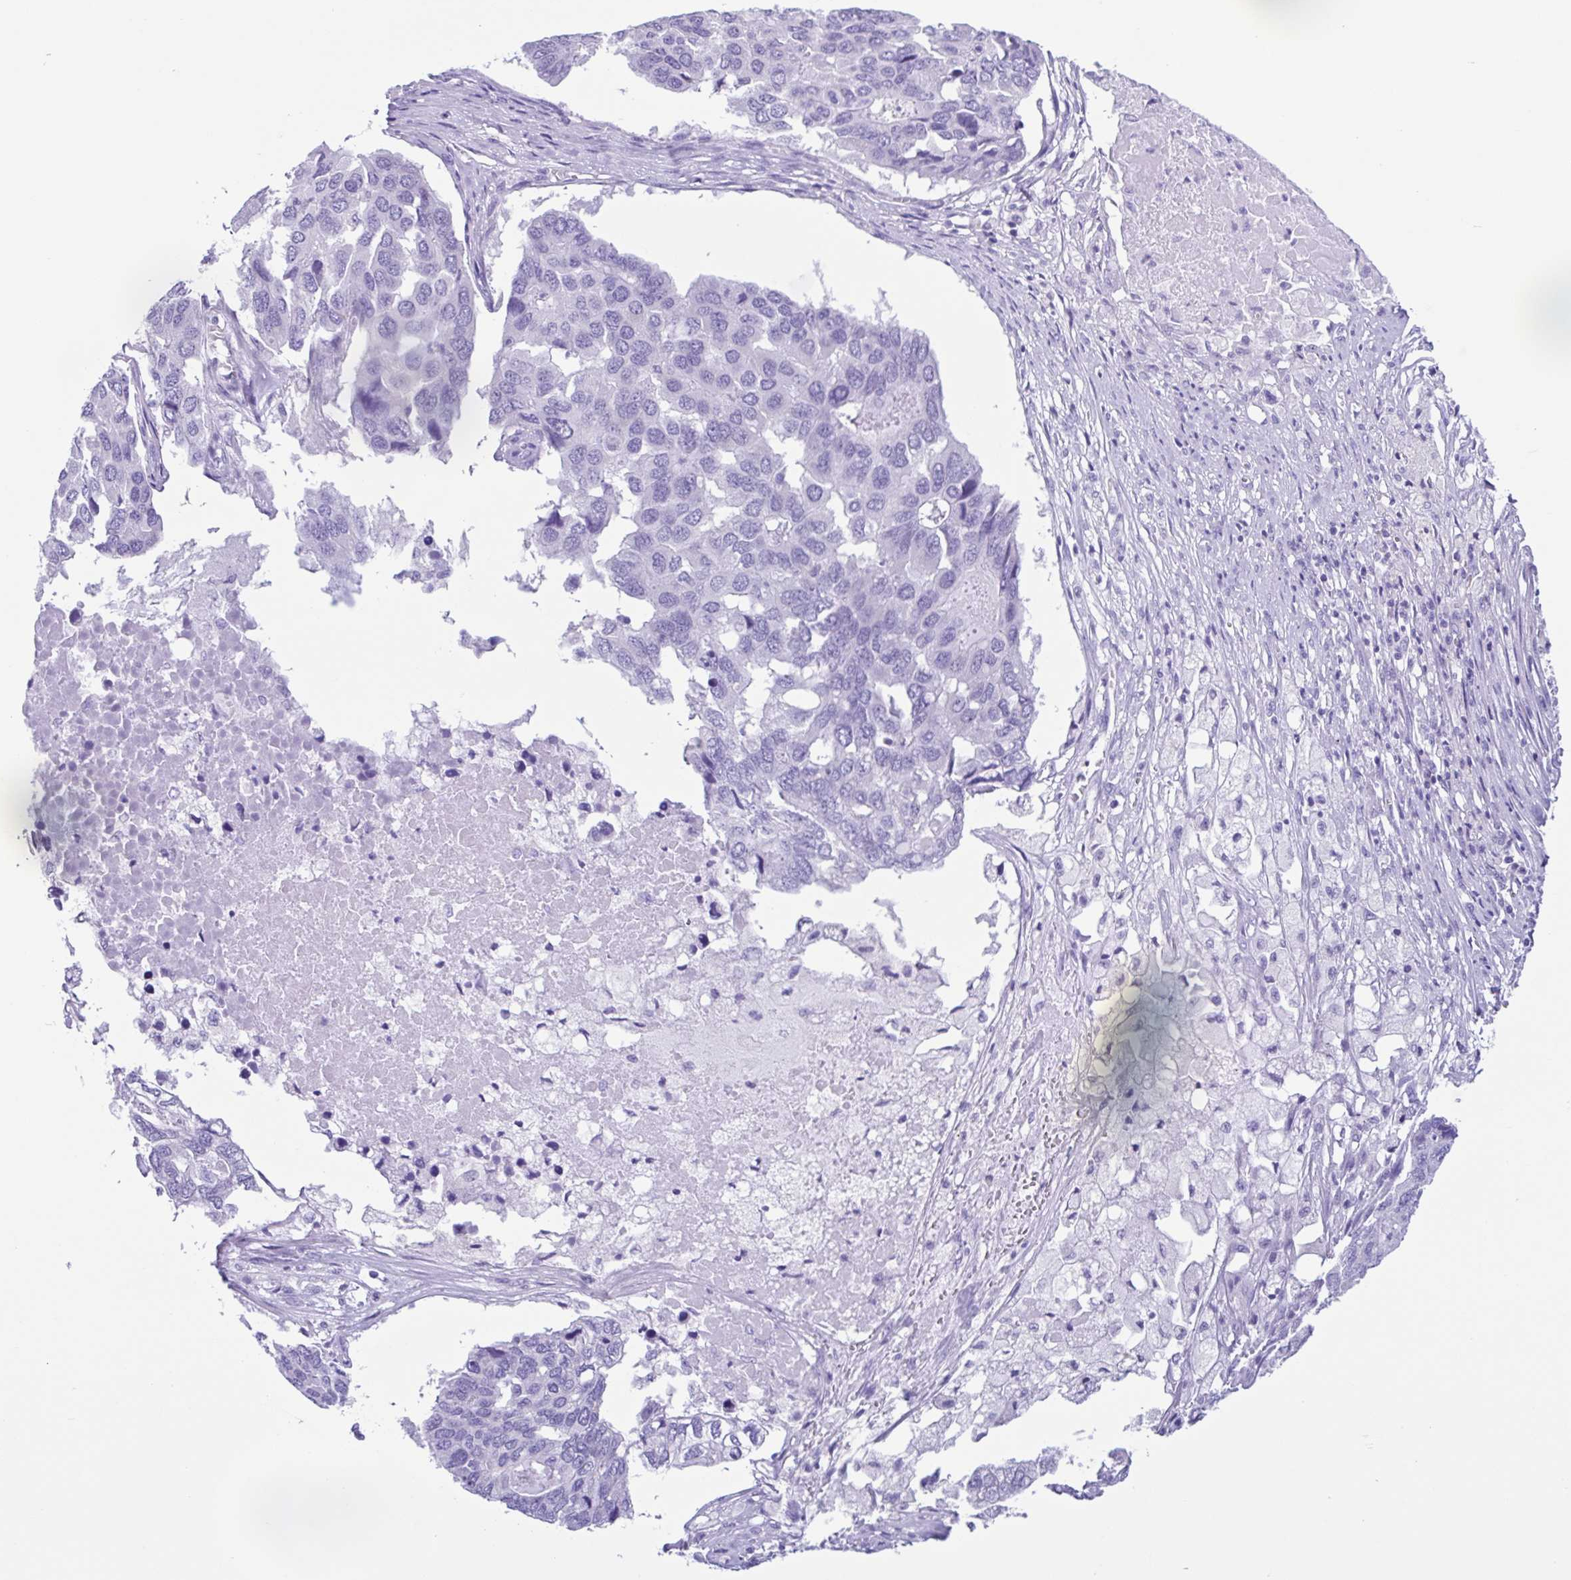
{"staining": {"intensity": "negative", "quantity": "none", "location": "none"}, "tissue": "pancreatic cancer", "cell_type": "Tumor cells", "image_type": "cancer", "snomed": [{"axis": "morphology", "description": "Adenocarcinoma, NOS"}, {"axis": "topography", "description": "Pancreas"}], "caption": "The photomicrograph reveals no significant staining in tumor cells of pancreatic adenocarcinoma.", "gene": "ACTRT3", "patient": {"sex": "male", "age": 50}}